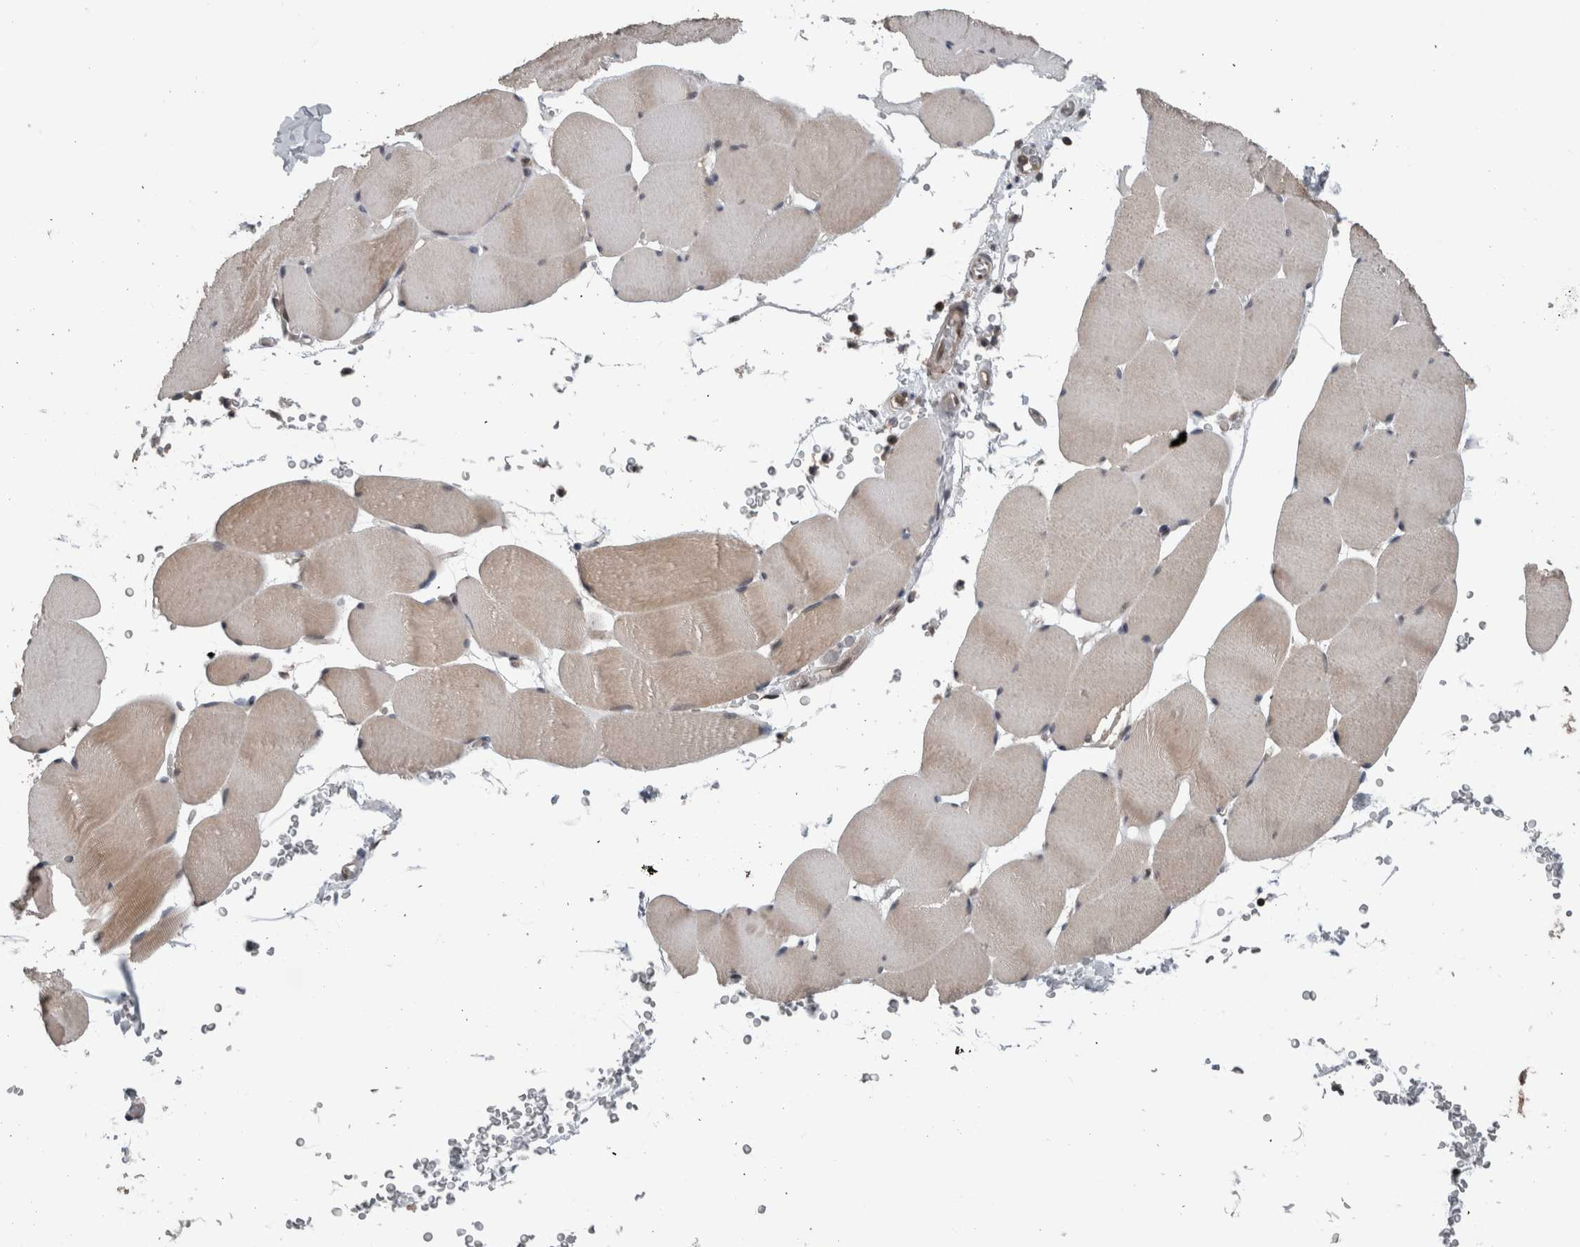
{"staining": {"intensity": "weak", "quantity": ">75%", "location": "cytoplasmic/membranous"}, "tissue": "skeletal muscle", "cell_type": "Myocytes", "image_type": "normal", "snomed": [{"axis": "morphology", "description": "Normal tissue, NOS"}, {"axis": "topography", "description": "Skeletal muscle"}], "caption": "Brown immunohistochemical staining in benign human skeletal muscle reveals weak cytoplasmic/membranous expression in approximately >75% of myocytes.", "gene": "ENY2", "patient": {"sex": "male", "age": 62}}